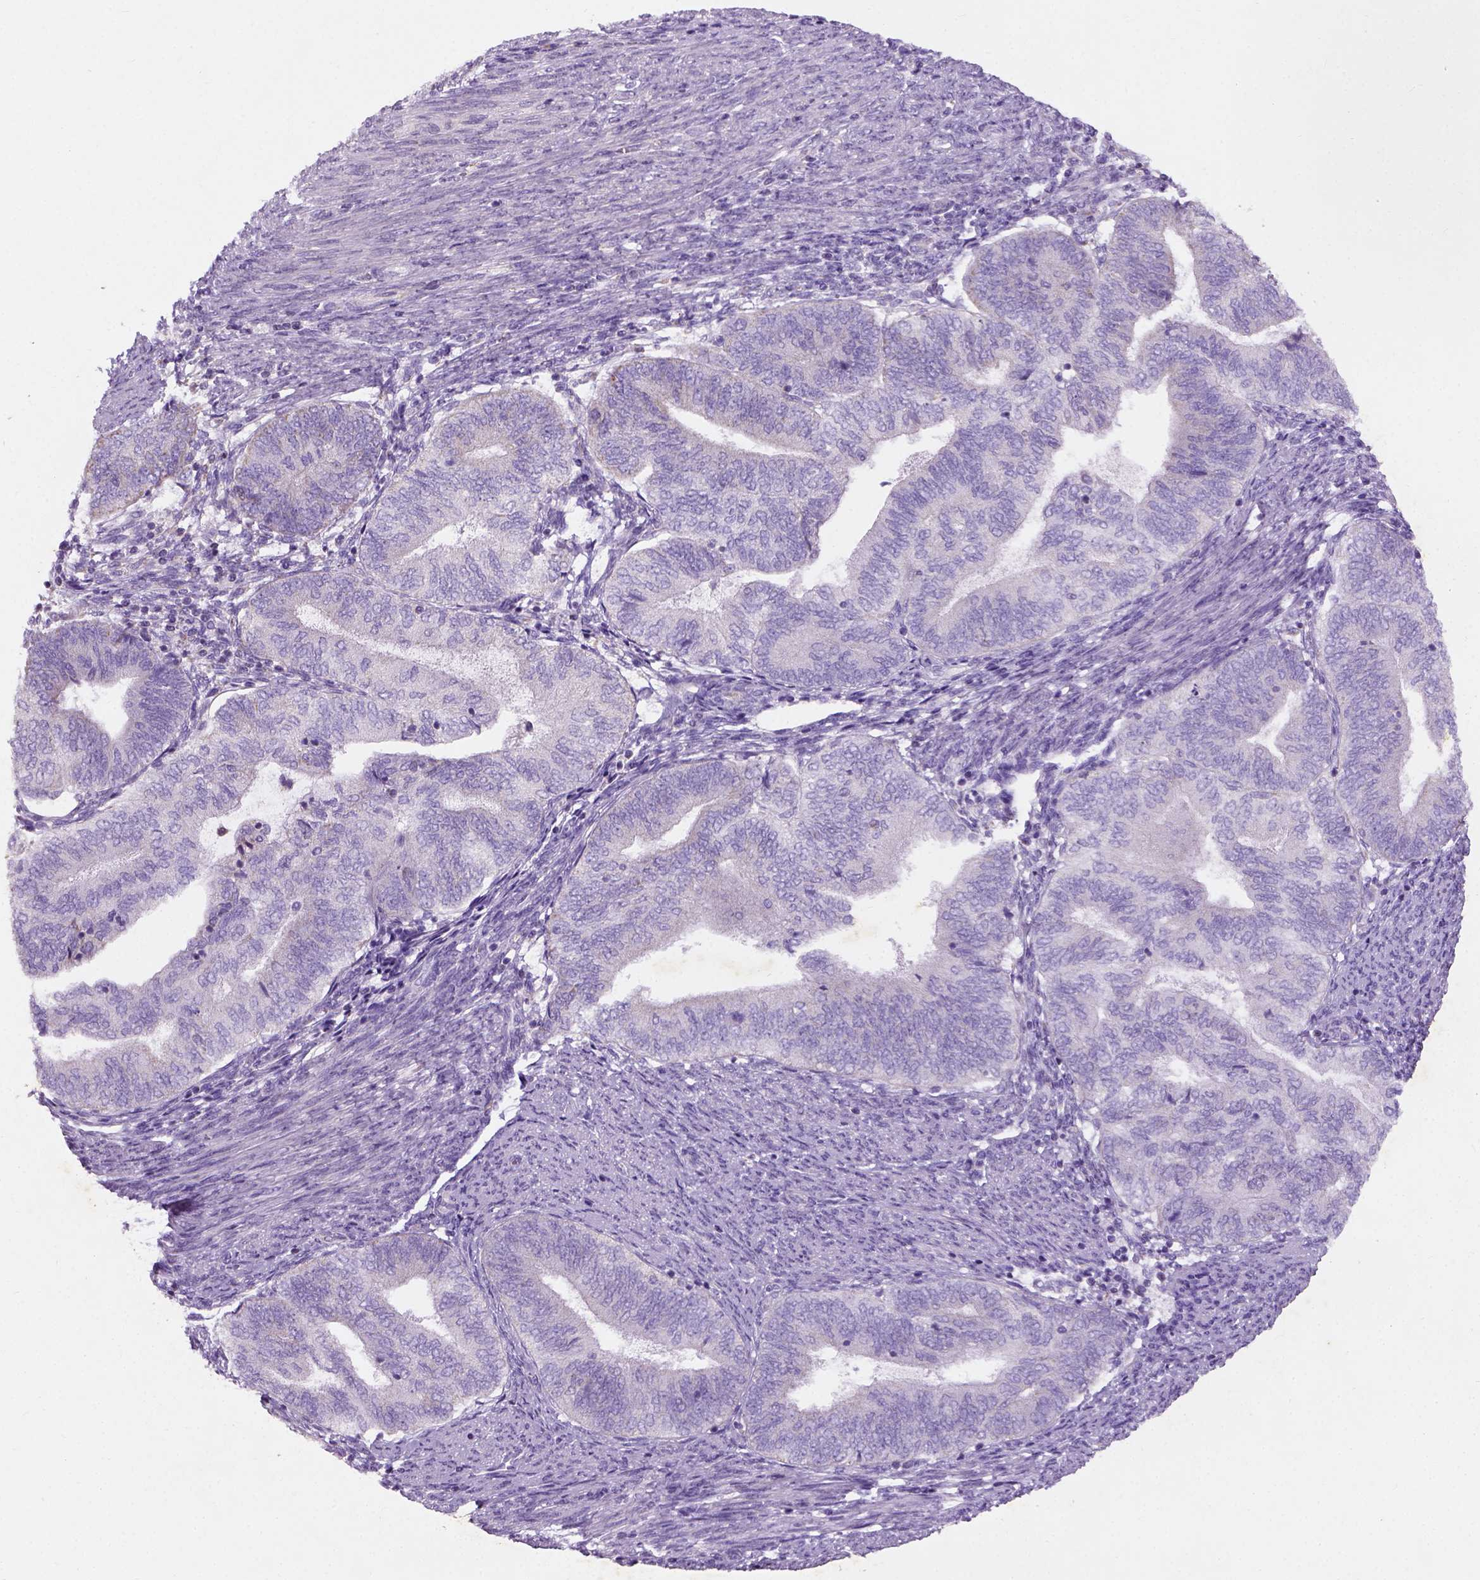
{"staining": {"intensity": "negative", "quantity": "none", "location": "none"}, "tissue": "endometrial cancer", "cell_type": "Tumor cells", "image_type": "cancer", "snomed": [{"axis": "morphology", "description": "Adenocarcinoma, NOS"}, {"axis": "topography", "description": "Endometrium"}], "caption": "Tumor cells show no significant protein staining in endometrial cancer (adenocarcinoma).", "gene": "CHODL", "patient": {"sex": "female", "age": 65}}